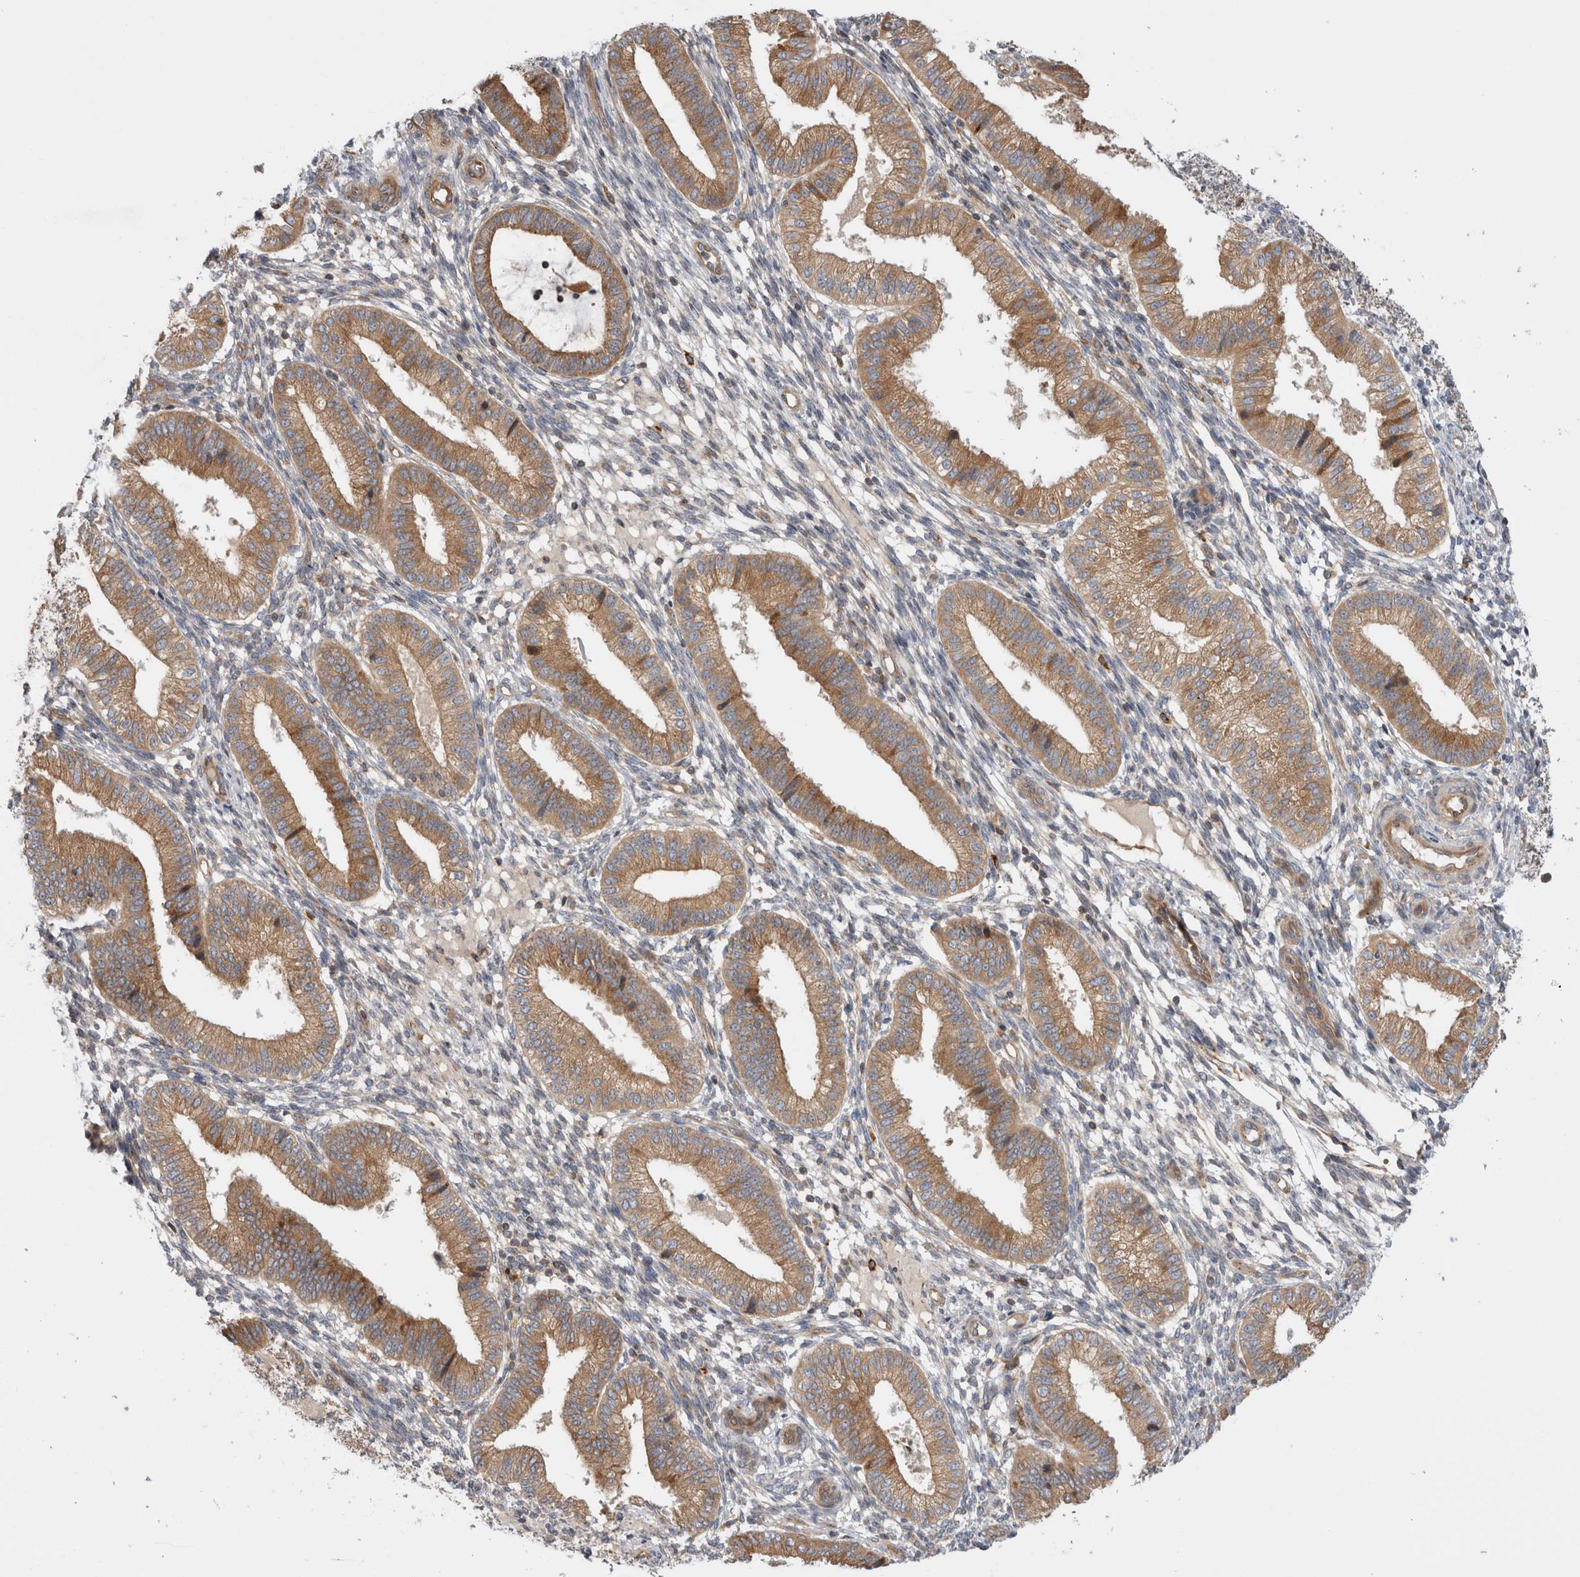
{"staining": {"intensity": "moderate", "quantity": ">75%", "location": "cytoplasmic/membranous"}, "tissue": "endometrium", "cell_type": "Cells in endometrial stroma", "image_type": "normal", "snomed": [{"axis": "morphology", "description": "Normal tissue, NOS"}, {"axis": "topography", "description": "Endometrium"}], "caption": "Brown immunohistochemical staining in unremarkable endometrium displays moderate cytoplasmic/membranous expression in approximately >75% of cells in endometrial stroma.", "gene": "PDCD10", "patient": {"sex": "female", "age": 39}}